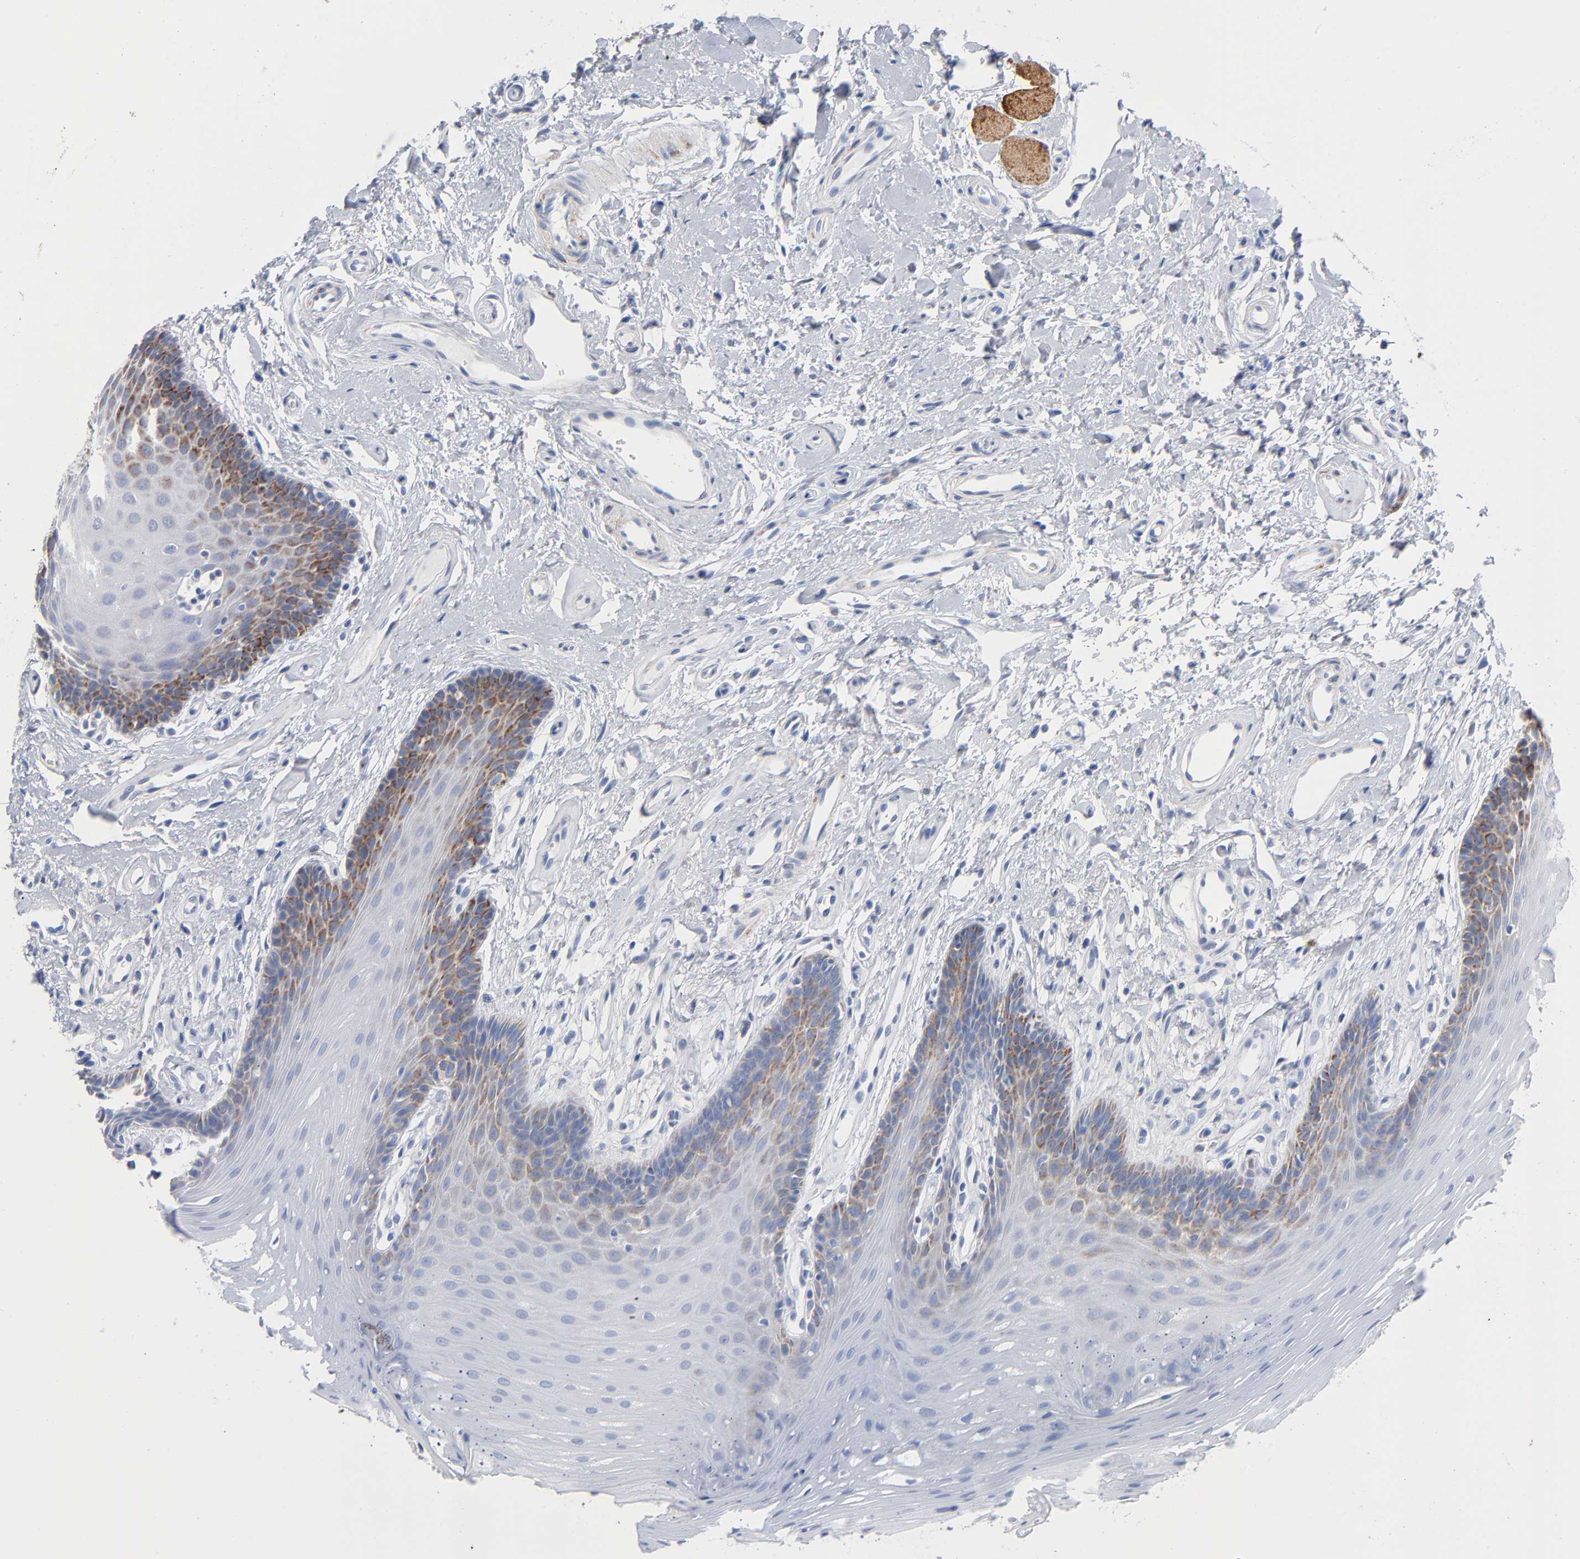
{"staining": {"intensity": "weak", "quantity": "<25%", "location": "cytoplasmic/membranous"}, "tissue": "oral mucosa", "cell_type": "Squamous epithelial cells", "image_type": "normal", "snomed": [{"axis": "morphology", "description": "Normal tissue, NOS"}, {"axis": "topography", "description": "Oral tissue"}], "caption": "This is an immunohistochemistry (IHC) histopathology image of normal oral mucosa. There is no staining in squamous epithelial cells.", "gene": "CHCHD10", "patient": {"sex": "male", "age": 62}}